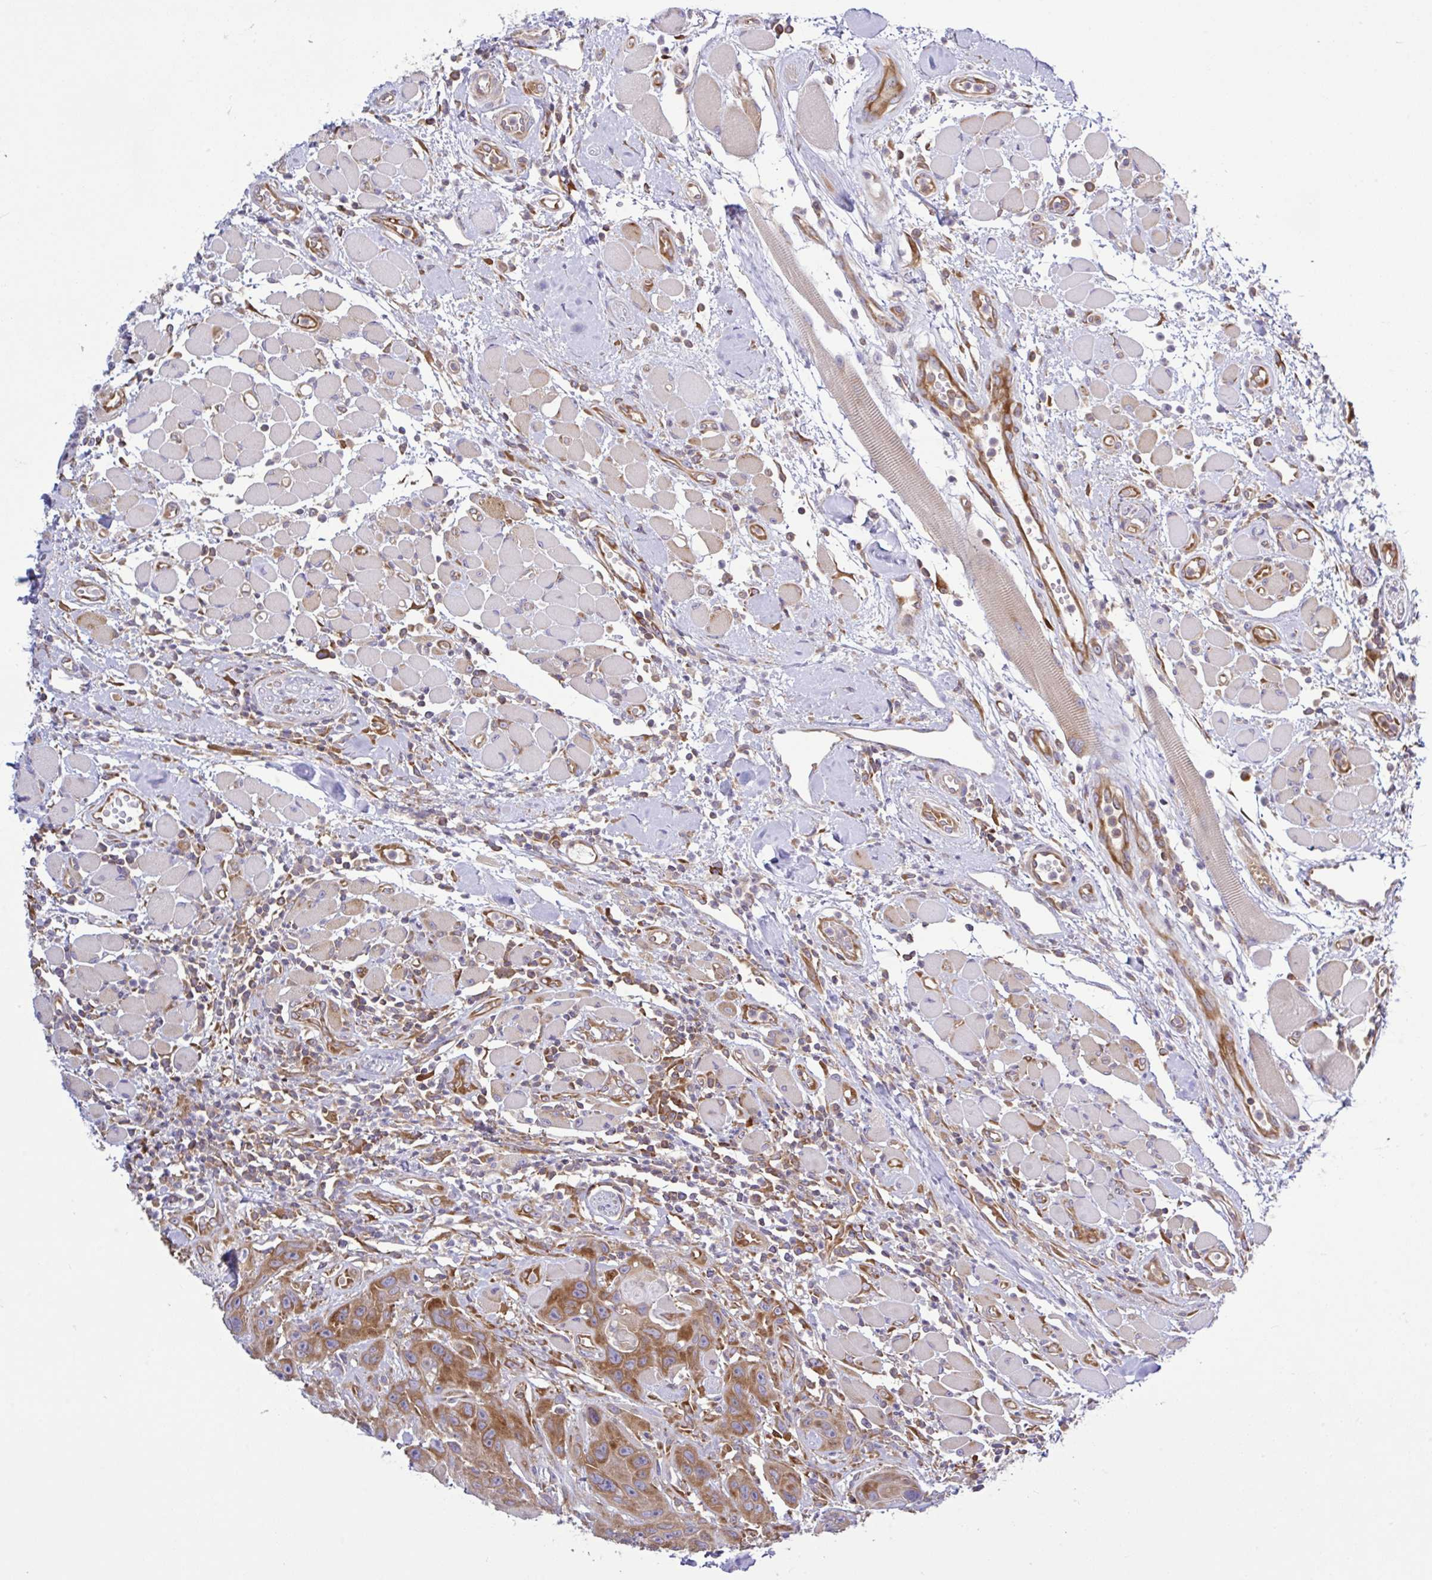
{"staining": {"intensity": "moderate", "quantity": ">75%", "location": "cytoplasmic/membranous"}, "tissue": "head and neck cancer", "cell_type": "Tumor cells", "image_type": "cancer", "snomed": [{"axis": "morphology", "description": "Squamous cell carcinoma, NOS"}, {"axis": "topography", "description": "Head-Neck"}], "caption": "Human squamous cell carcinoma (head and neck) stained for a protein (brown) exhibits moderate cytoplasmic/membranous positive expression in approximately >75% of tumor cells.", "gene": "LARS1", "patient": {"sex": "female", "age": 59}}